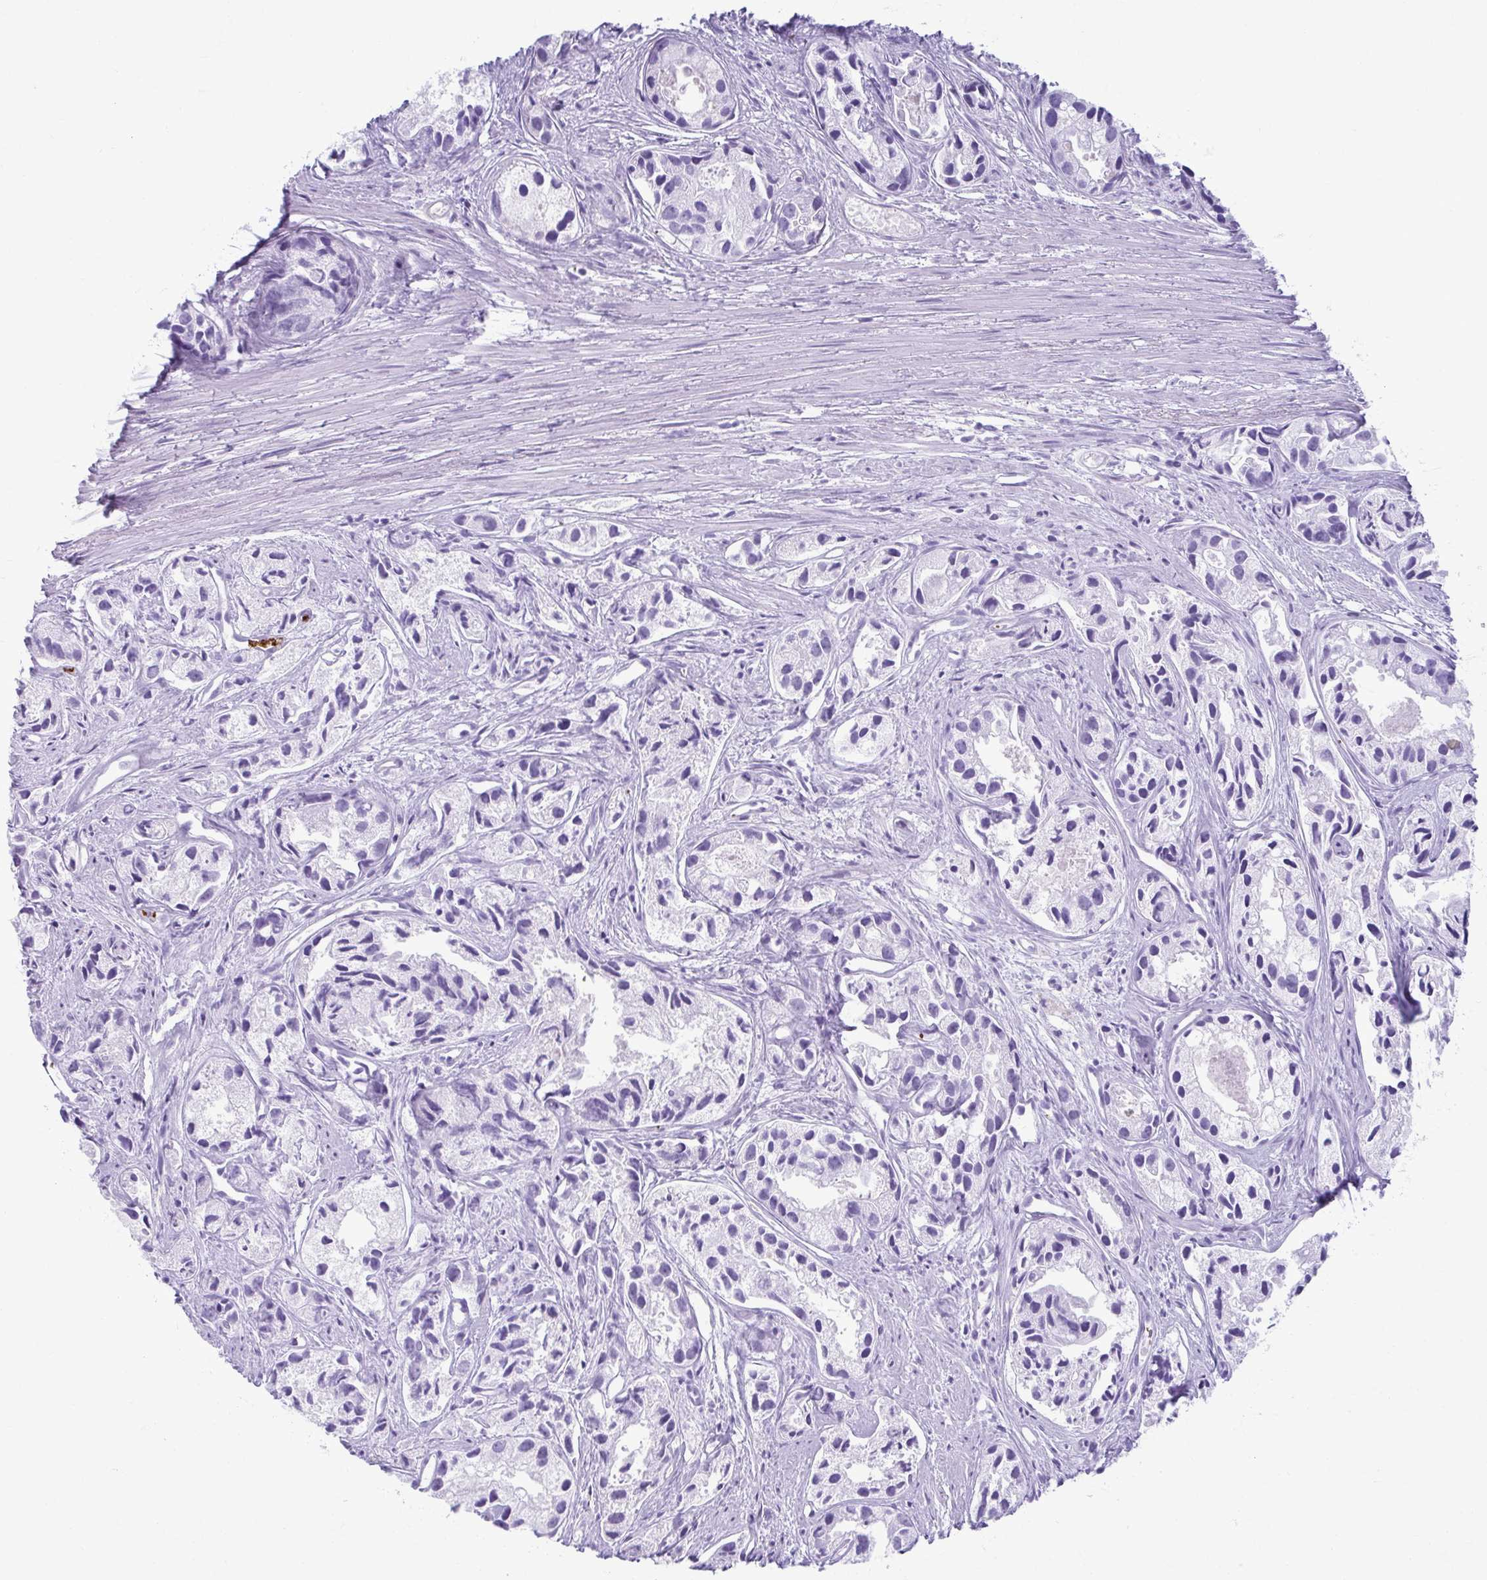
{"staining": {"intensity": "negative", "quantity": "none", "location": "none"}, "tissue": "prostate cancer", "cell_type": "Tumor cells", "image_type": "cancer", "snomed": [{"axis": "morphology", "description": "Adenocarcinoma, High grade"}, {"axis": "topography", "description": "Prostate"}], "caption": "High power microscopy photomicrograph of an immunohistochemistry (IHC) image of high-grade adenocarcinoma (prostate), revealing no significant staining in tumor cells.", "gene": "TCEAL3", "patient": {"sex": "male", "age": 84}}